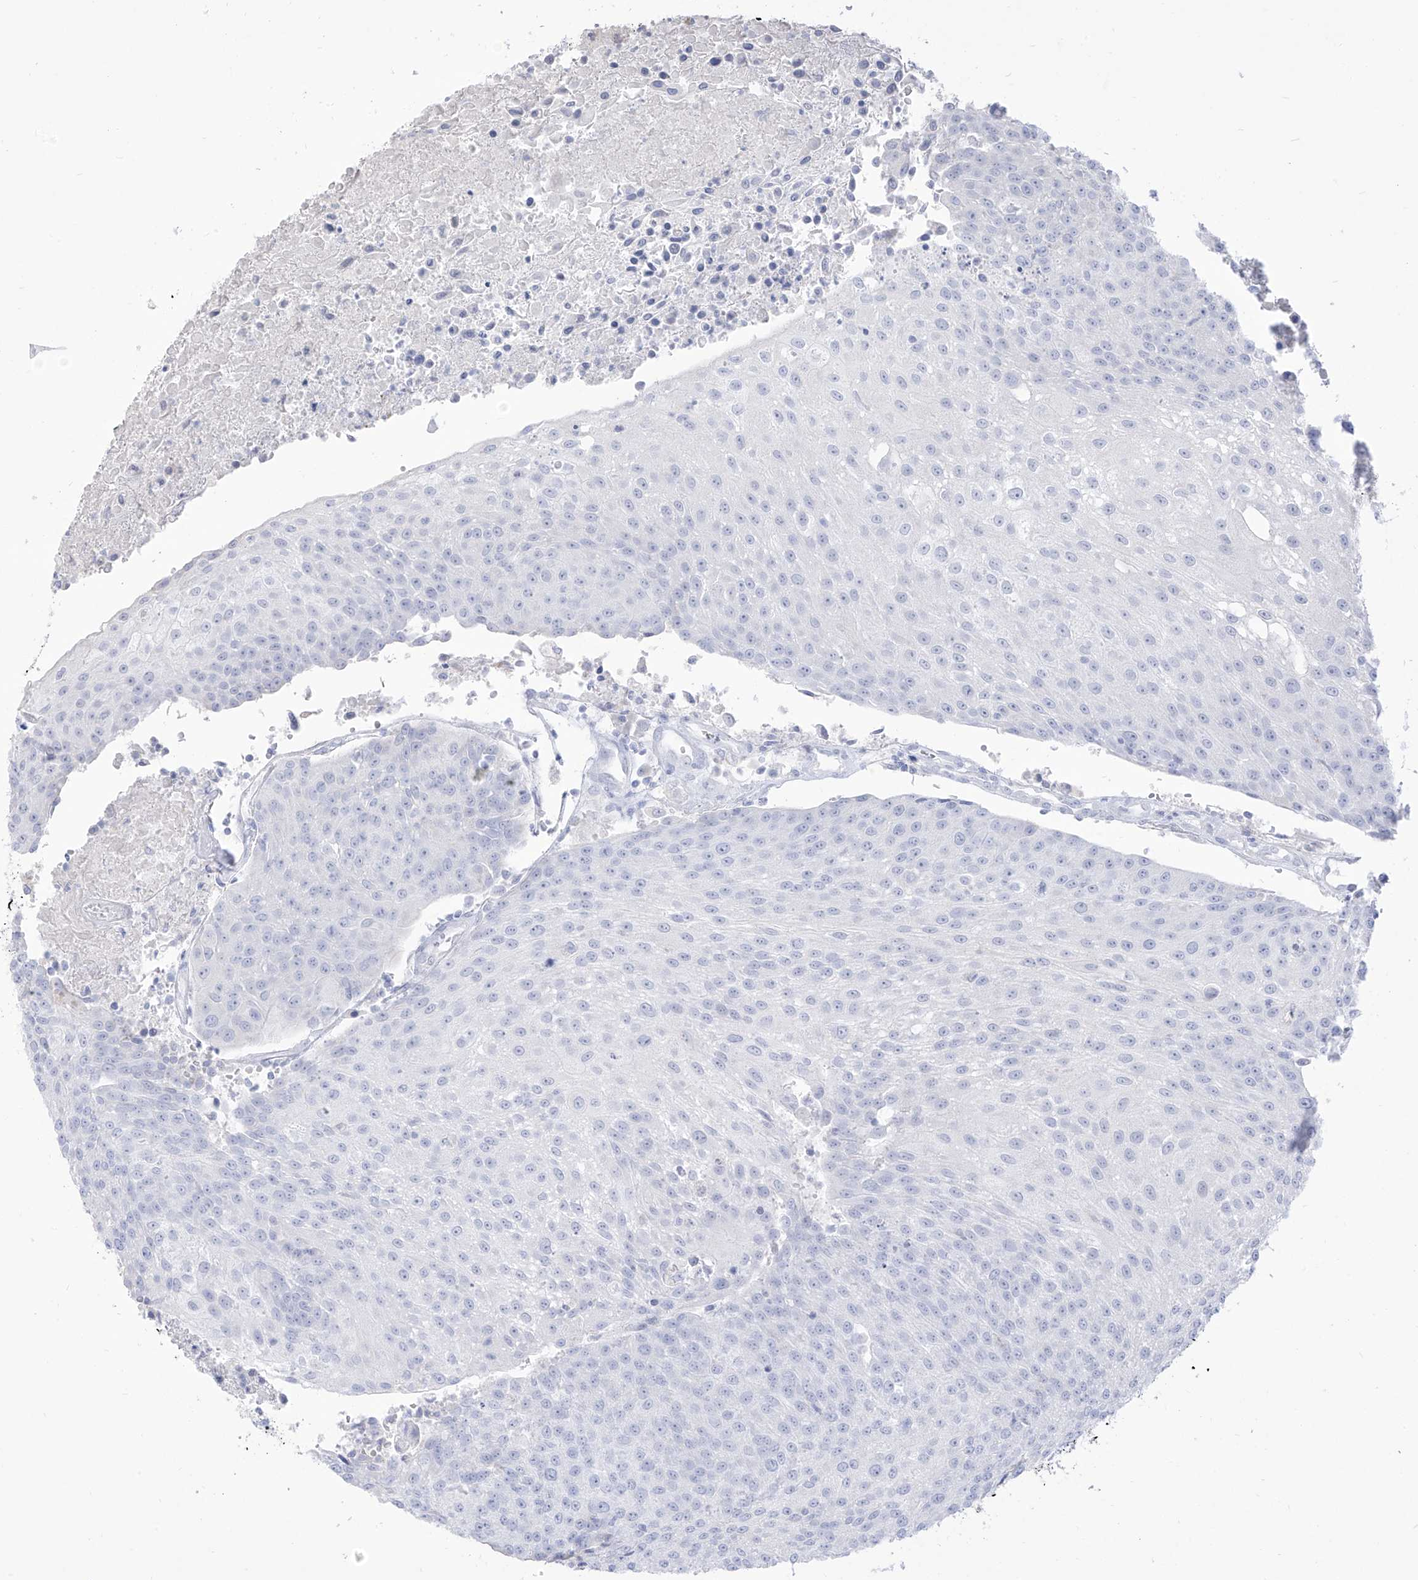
{"staining": {"intensity": "negative", "quantity": "none", "location": "none"}, "tissue": "urothelial cancer", "cell_type": "Tumor cells", "image_type": "cancer", "snomed": [{"axis": "morphology", "description": "Urothelial carcinoma, High grade"}, {"axis": "topography", "description": "Urinary bladder"}], "caption": "Urothelial cancer was stained to show a protein in brown. There is no significant expression in tumor cells. (Immunohistochemistry (ihc), brightfield microscopy, high magnification).", "gene": "TGM4", "patient": {"sex": "female", "age": 85}}